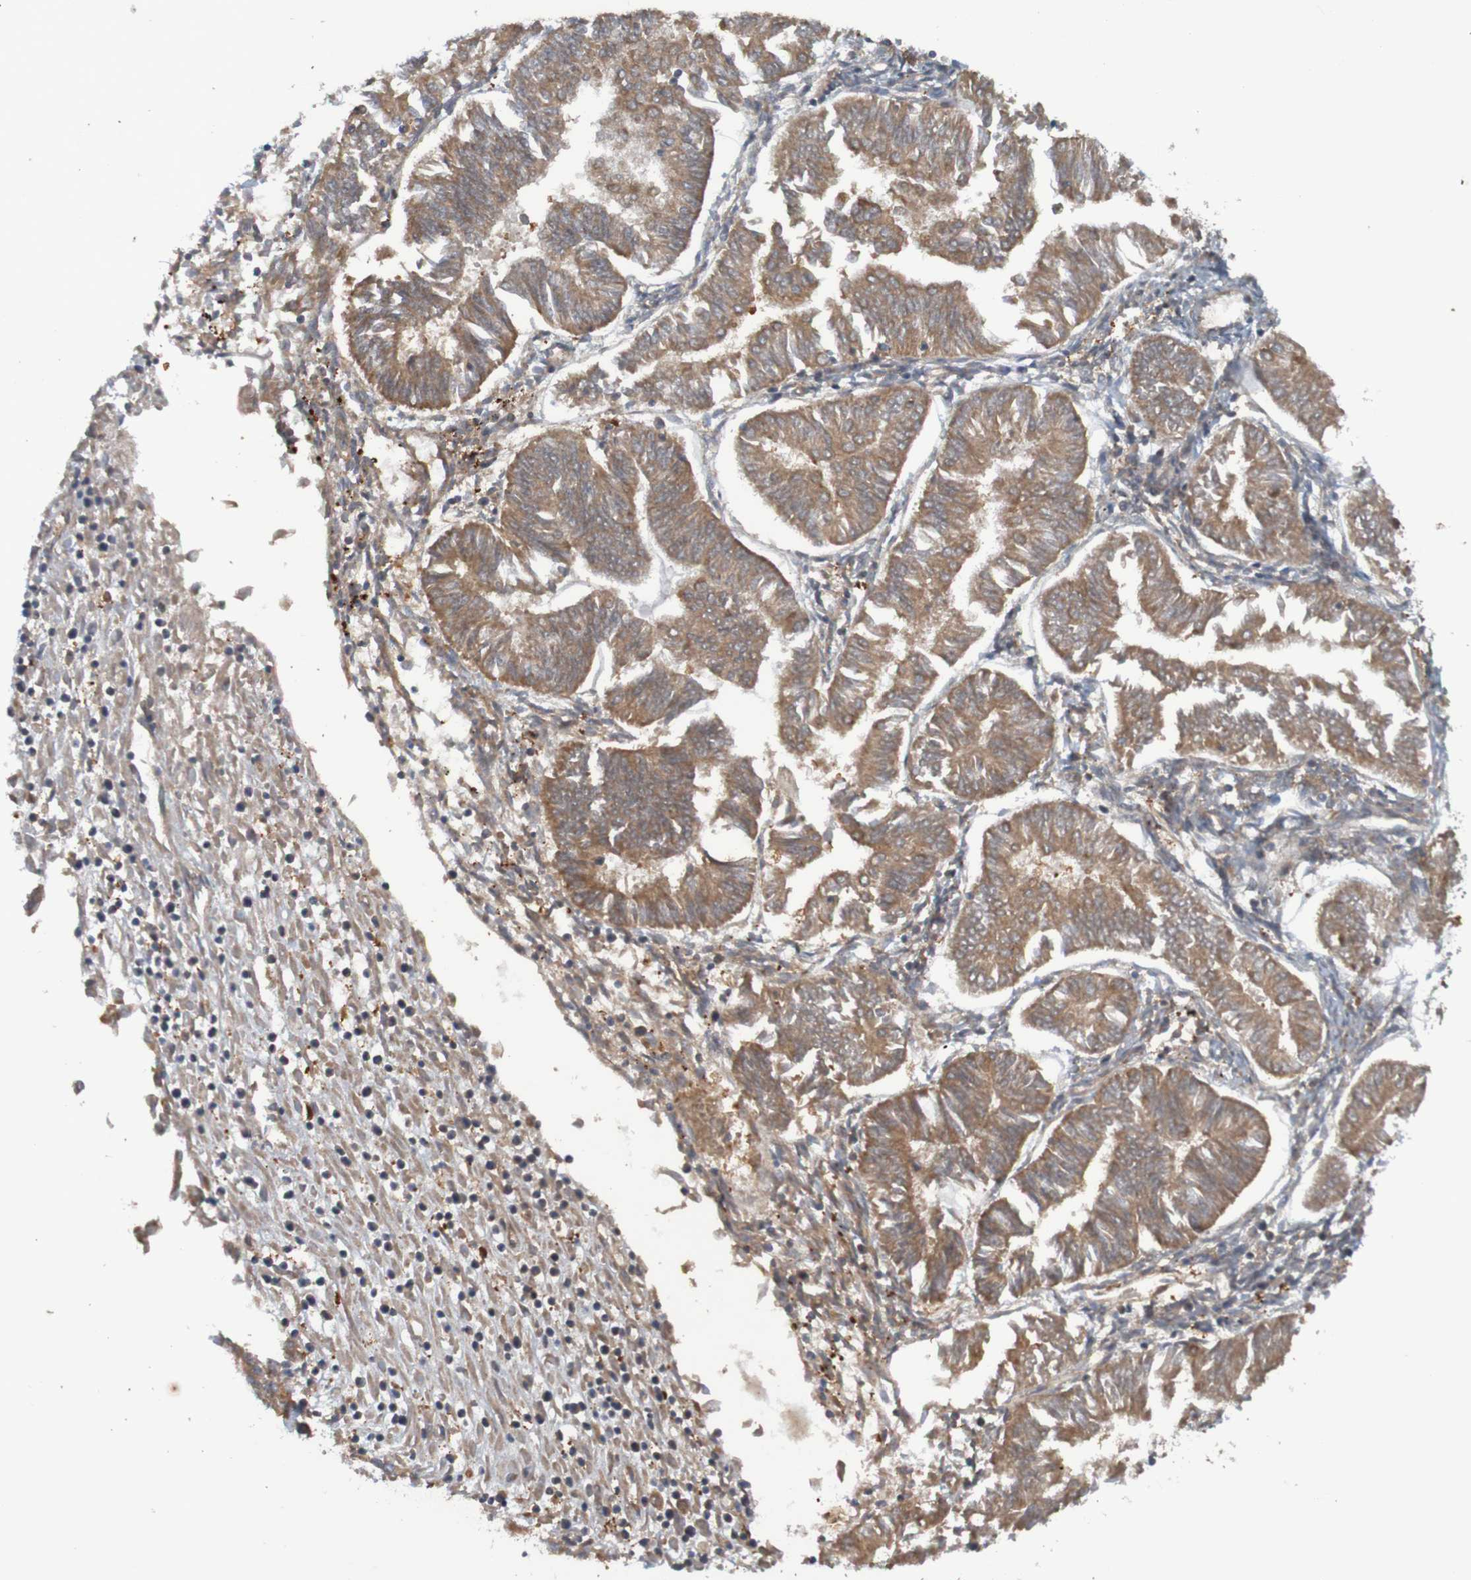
{"staining": {"intensity": "moderate", "quantity": ">75%", "location": "cytoplasmic/membranous"}, "tissue": "endometrial cancer", "cell_type": "Tumor cells", "image_type": "cancer", "snomed": [{"axis": "morphology", "description": "Adenocarcinoma, NOS"}, {"axis": "topography", "description": "Endometrium"}], "caption": "There is medium levels of moderate cytoplasmic/membranous expression in tumor cells of endometrial adenocarcinoma, as demonstrated by immunohistochemical staining (brown color).", "gene": "DNAJC4", "patient": {"sex": "female", "age": 53}}